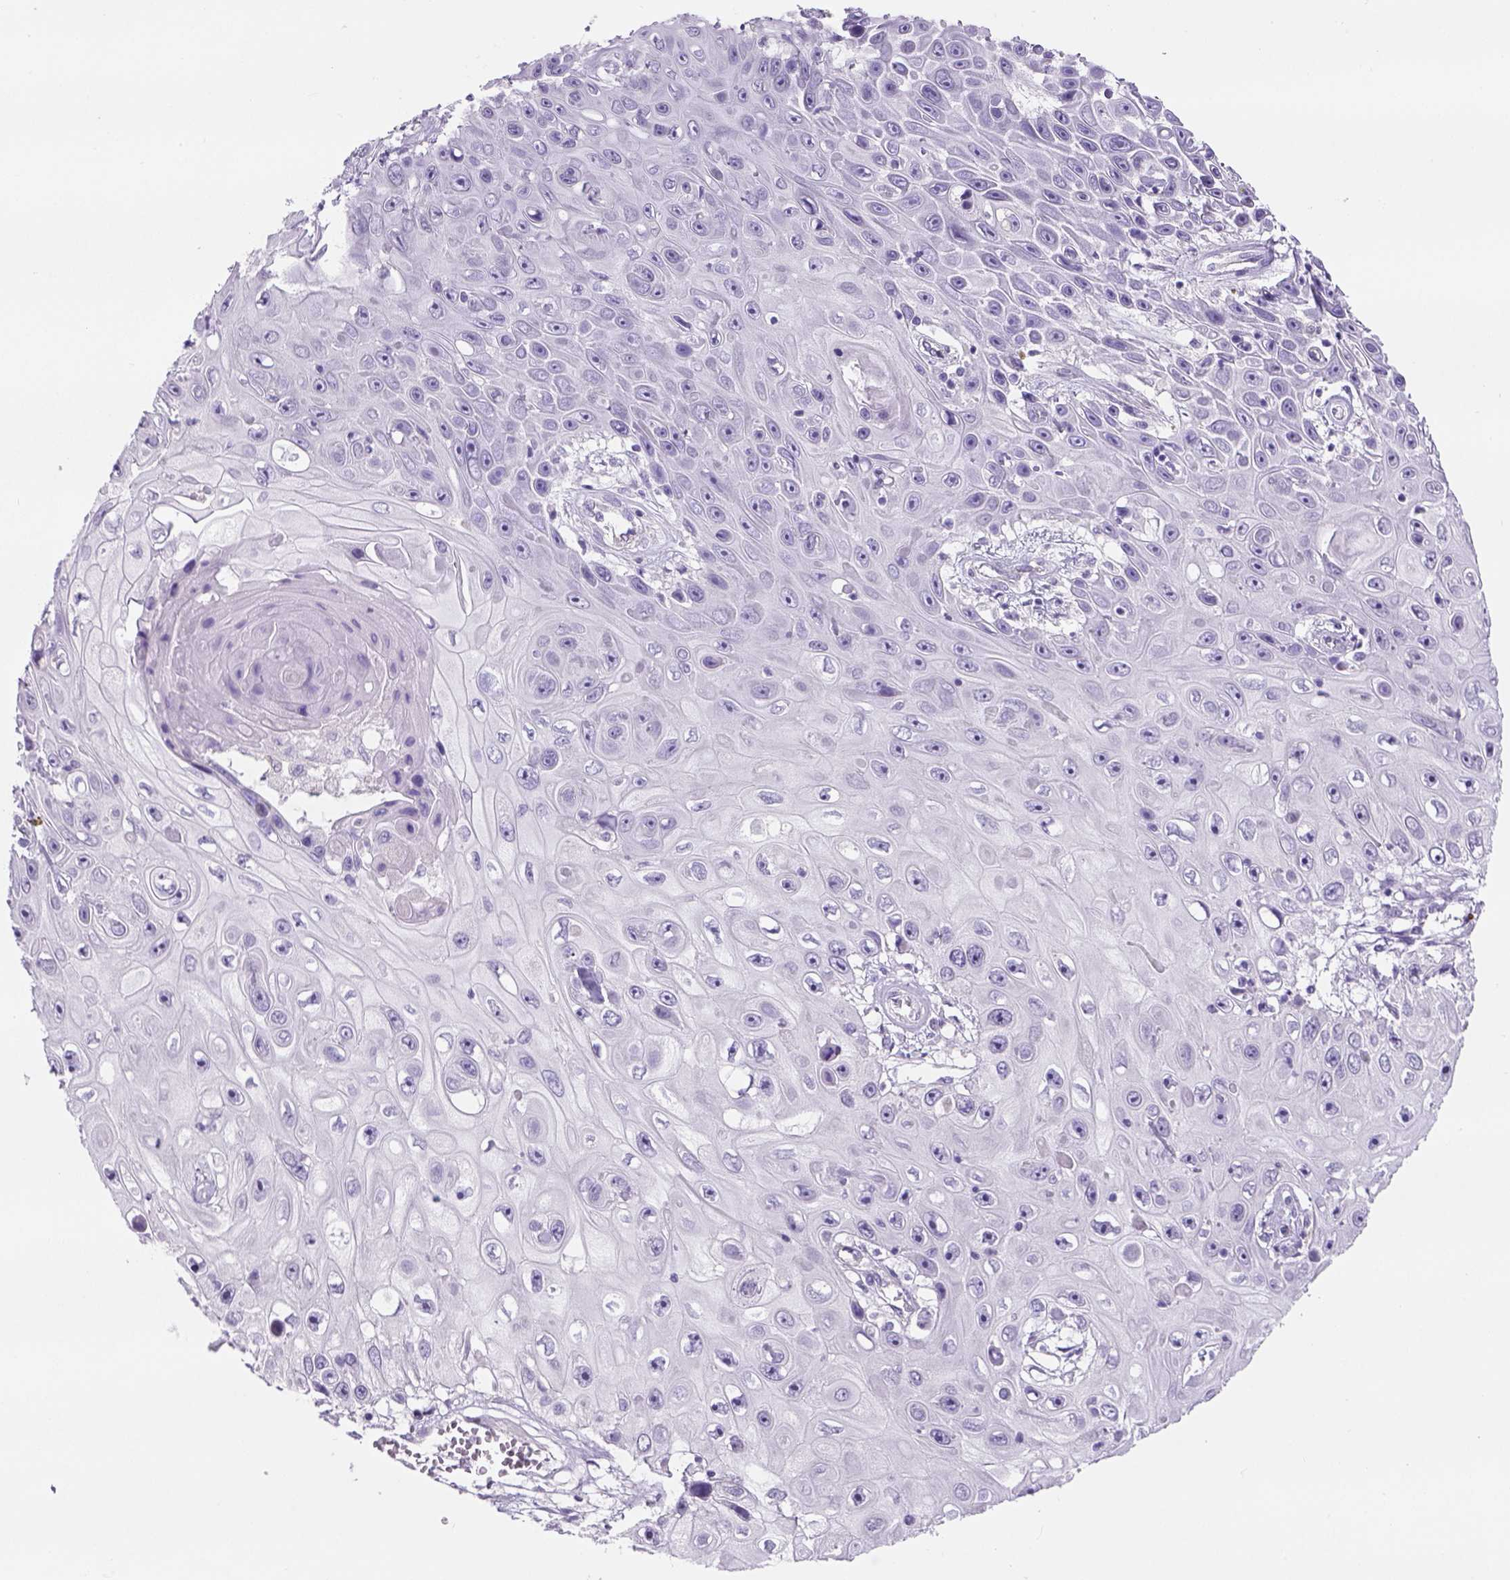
{"staining": {"intensity": "negative", "quantity": "none", "location": "none"}, "tissue": "skin cancer", "cell_type": "Tumor cells", "image_type": "cancer", "snomed": [{"axis": "morphology", "description": "Squamous cell carcinoma, NOS"}, {"axis": "topography", "description": "Skin"}], "caption": "An IHC image of squamous cell carcinoma (skin) is shown. There is no staining in tumor cells of squamous cell carcinoma (skin).", "gene": "TENM4", "patient": {"sex": "male", "age": 82}}